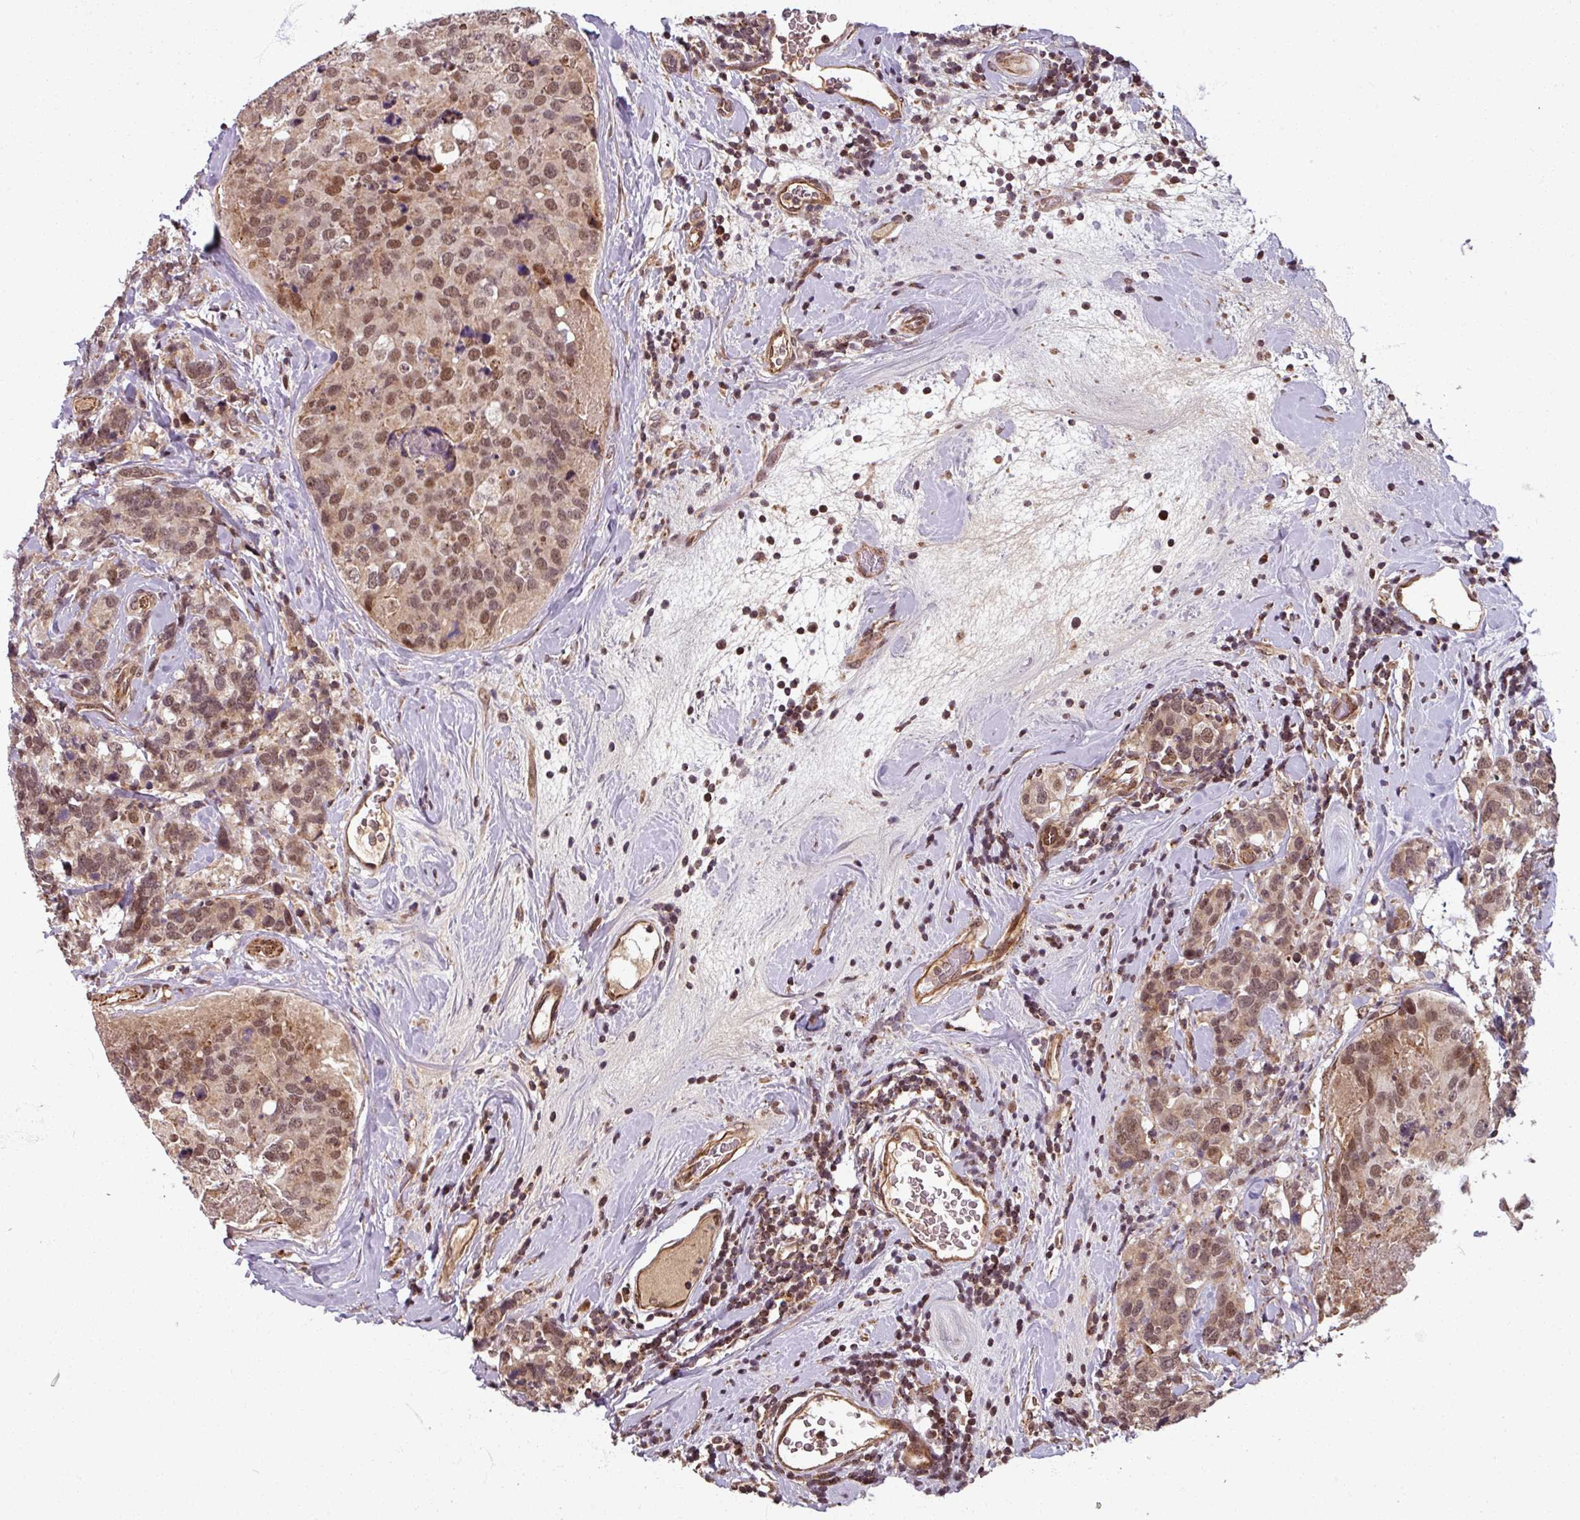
{"staining": {"intensity": "moderate", "quantity": ">75%", "location": "nuclear"}, "tissue": "breast cancer", "cell_type": "Tumor cells", "image_type": "cancer", "snomed": [{"axis": "morphology", "description": "Lobular carcinoma"}, {"axis": "topography", "description": "Breast"}], "caption": "A photomicrograph showing moderate nuclear expression in about >75% of tumor cells in breast cancer (lobular carcinoma), as visualized by brown immunohistochemical staining.", "gene": "SWI5", "patient": {"sex": "female", "age": 59}}